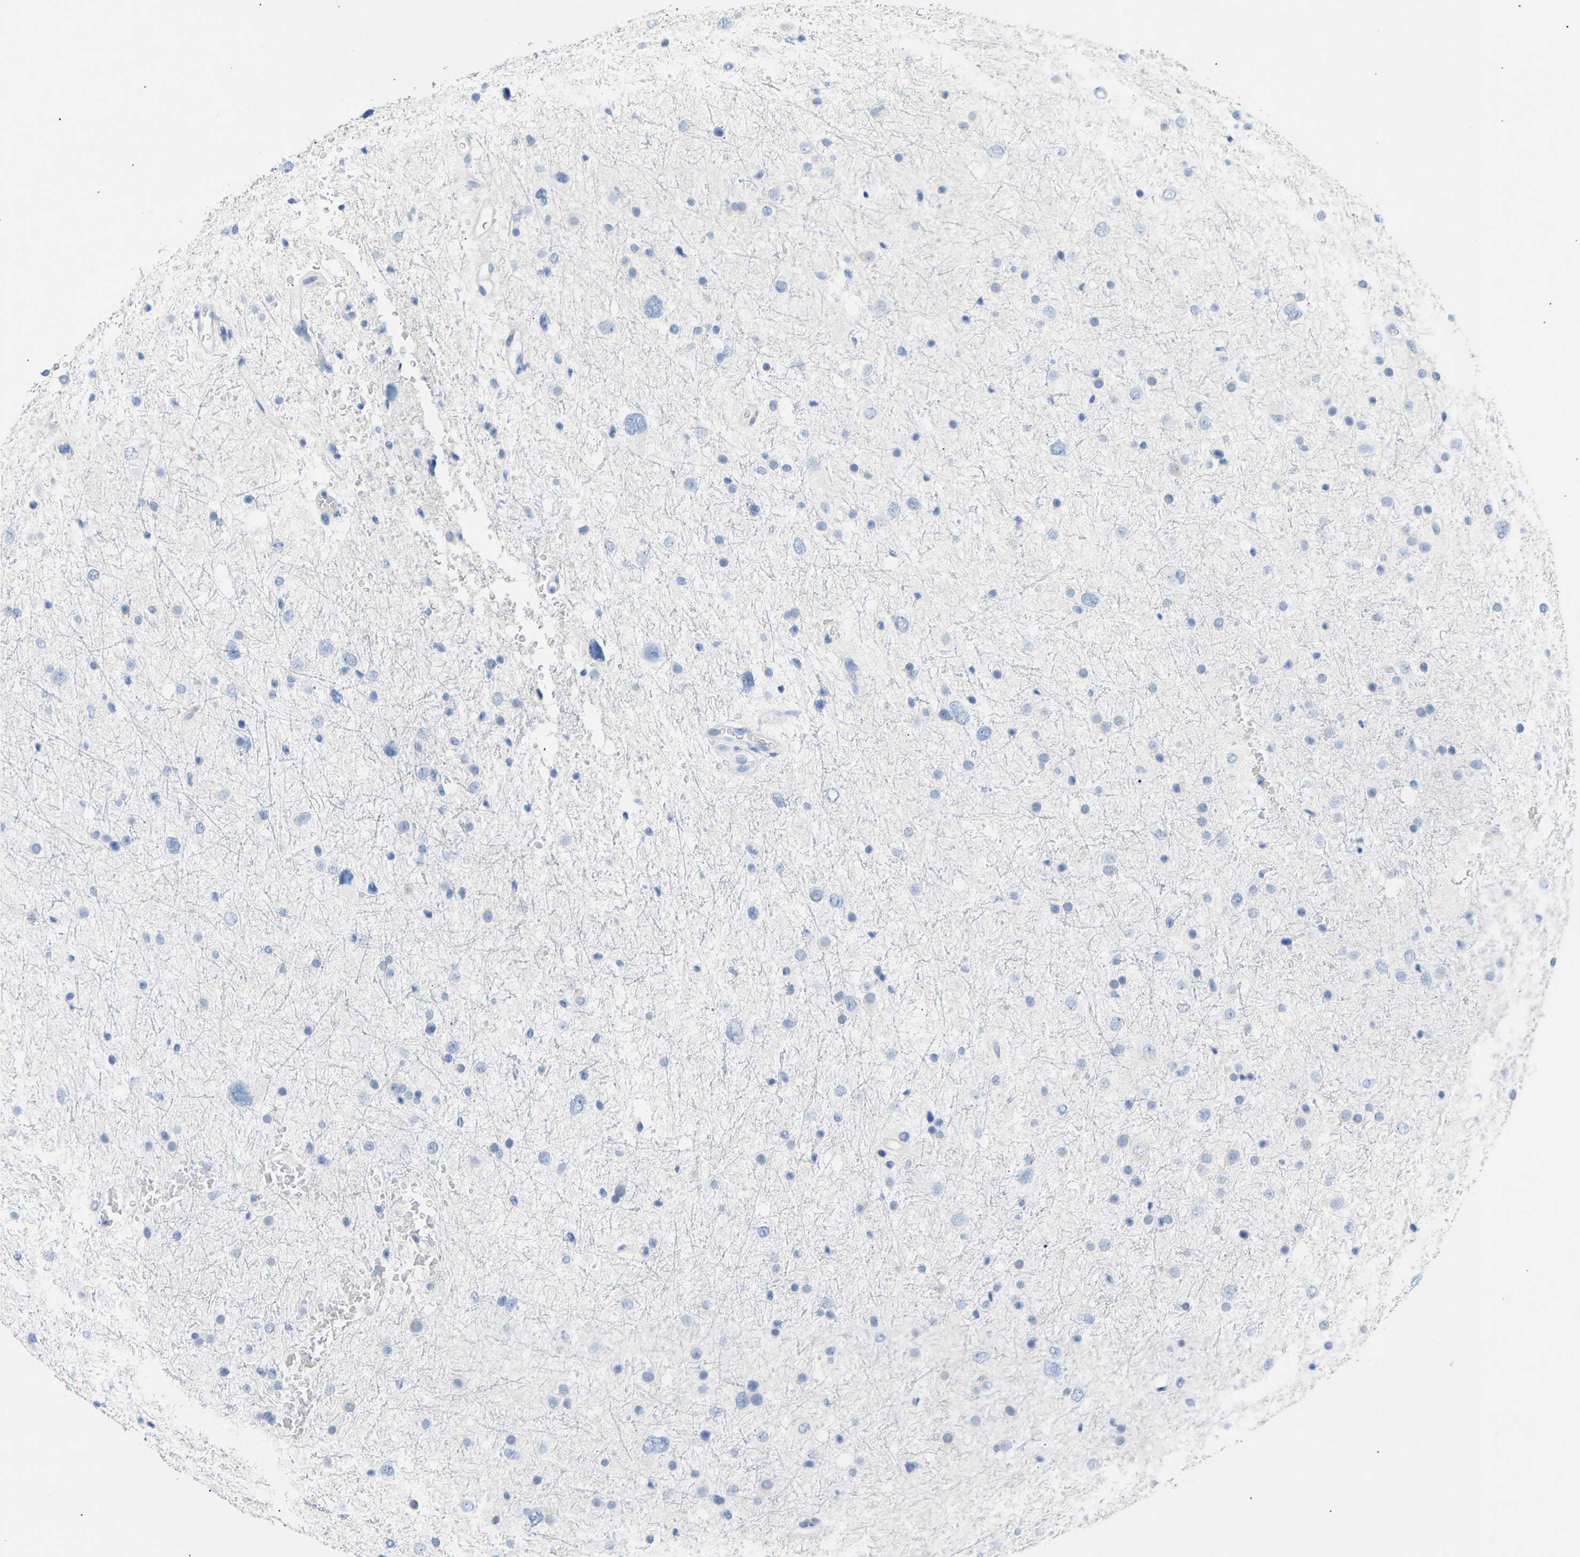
{"staining": {"intensity": "negative", "quantity": "none", "location": "none"}, "tissue": "glioma", "cell_type": "Tumor cells", "image_type": "cancer", "snomed": [{"axis": "morphology", "description": "Glioma, malignant, Low grade"}, {"axis": "topography", "description": "Brain"}], "caption": "DAB (3,3'-diaminobenzidine) immunohistochemical staining of human glioma displays no significant positivity in tumor cells.", "gene": "PEX1", "patient": {"sex": "female", "age": 37}}